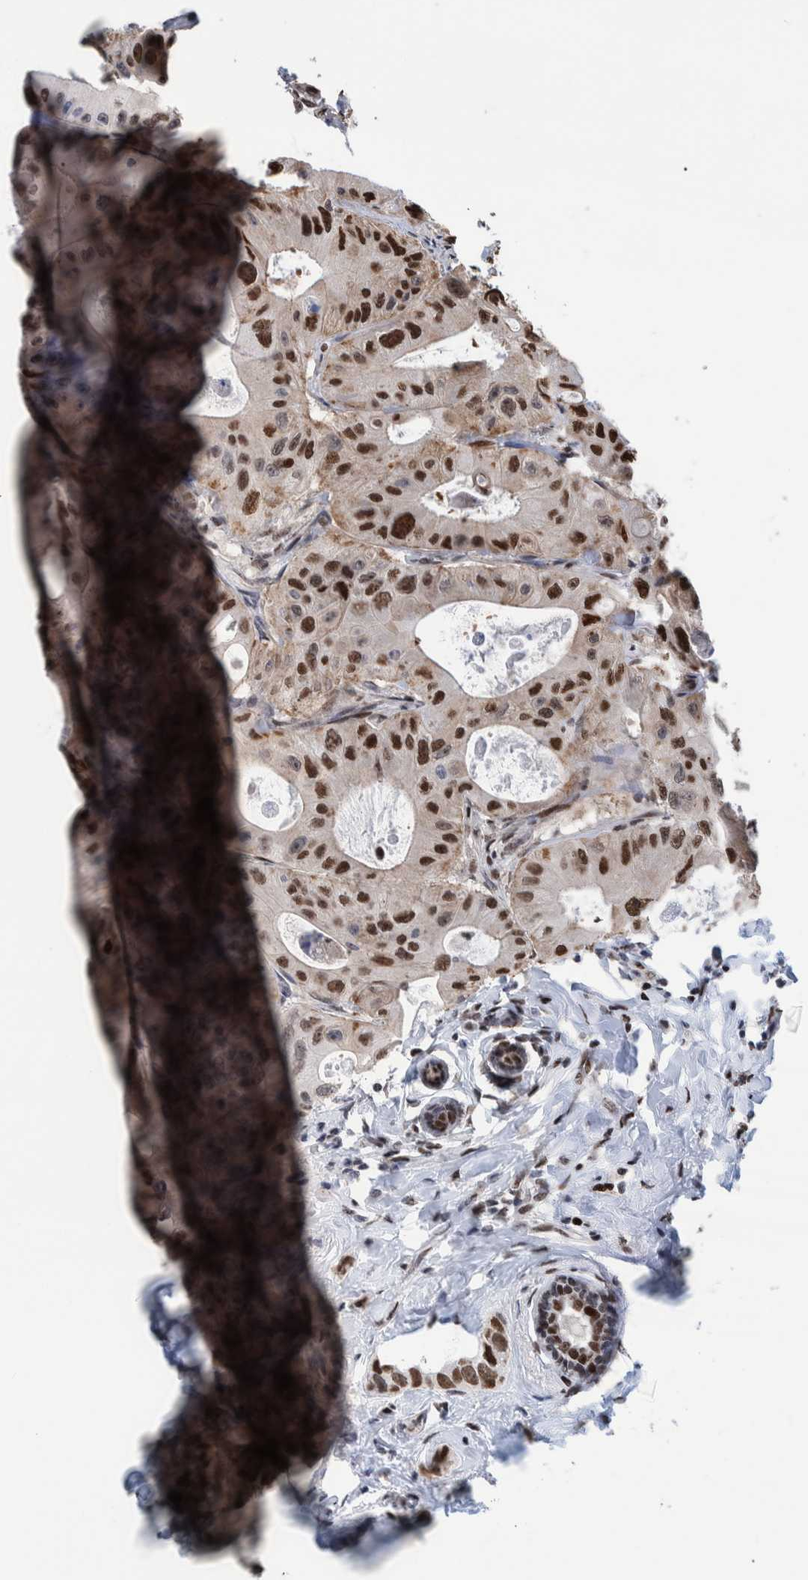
{"staining": {"intensity": "strong", "quantity": ">75%", "location": "nuclear"}, "tissue": "colorectal cancer", "cell_type": "Tumor cells", "image_type": "cancer", "snomed": [{"axis": "morphology", "description": "Adenocarcinoma, NOS"}, {"axis": "topography", "description": "Colon"}], "caption": "Human colorectal adenocarcinoma stained for a protein (brown) exhibits strong nuclear positive staining in about >75% of tumor cells.", "gene": "HEATR9", "patient": {"sex": "female", "age": 46}}